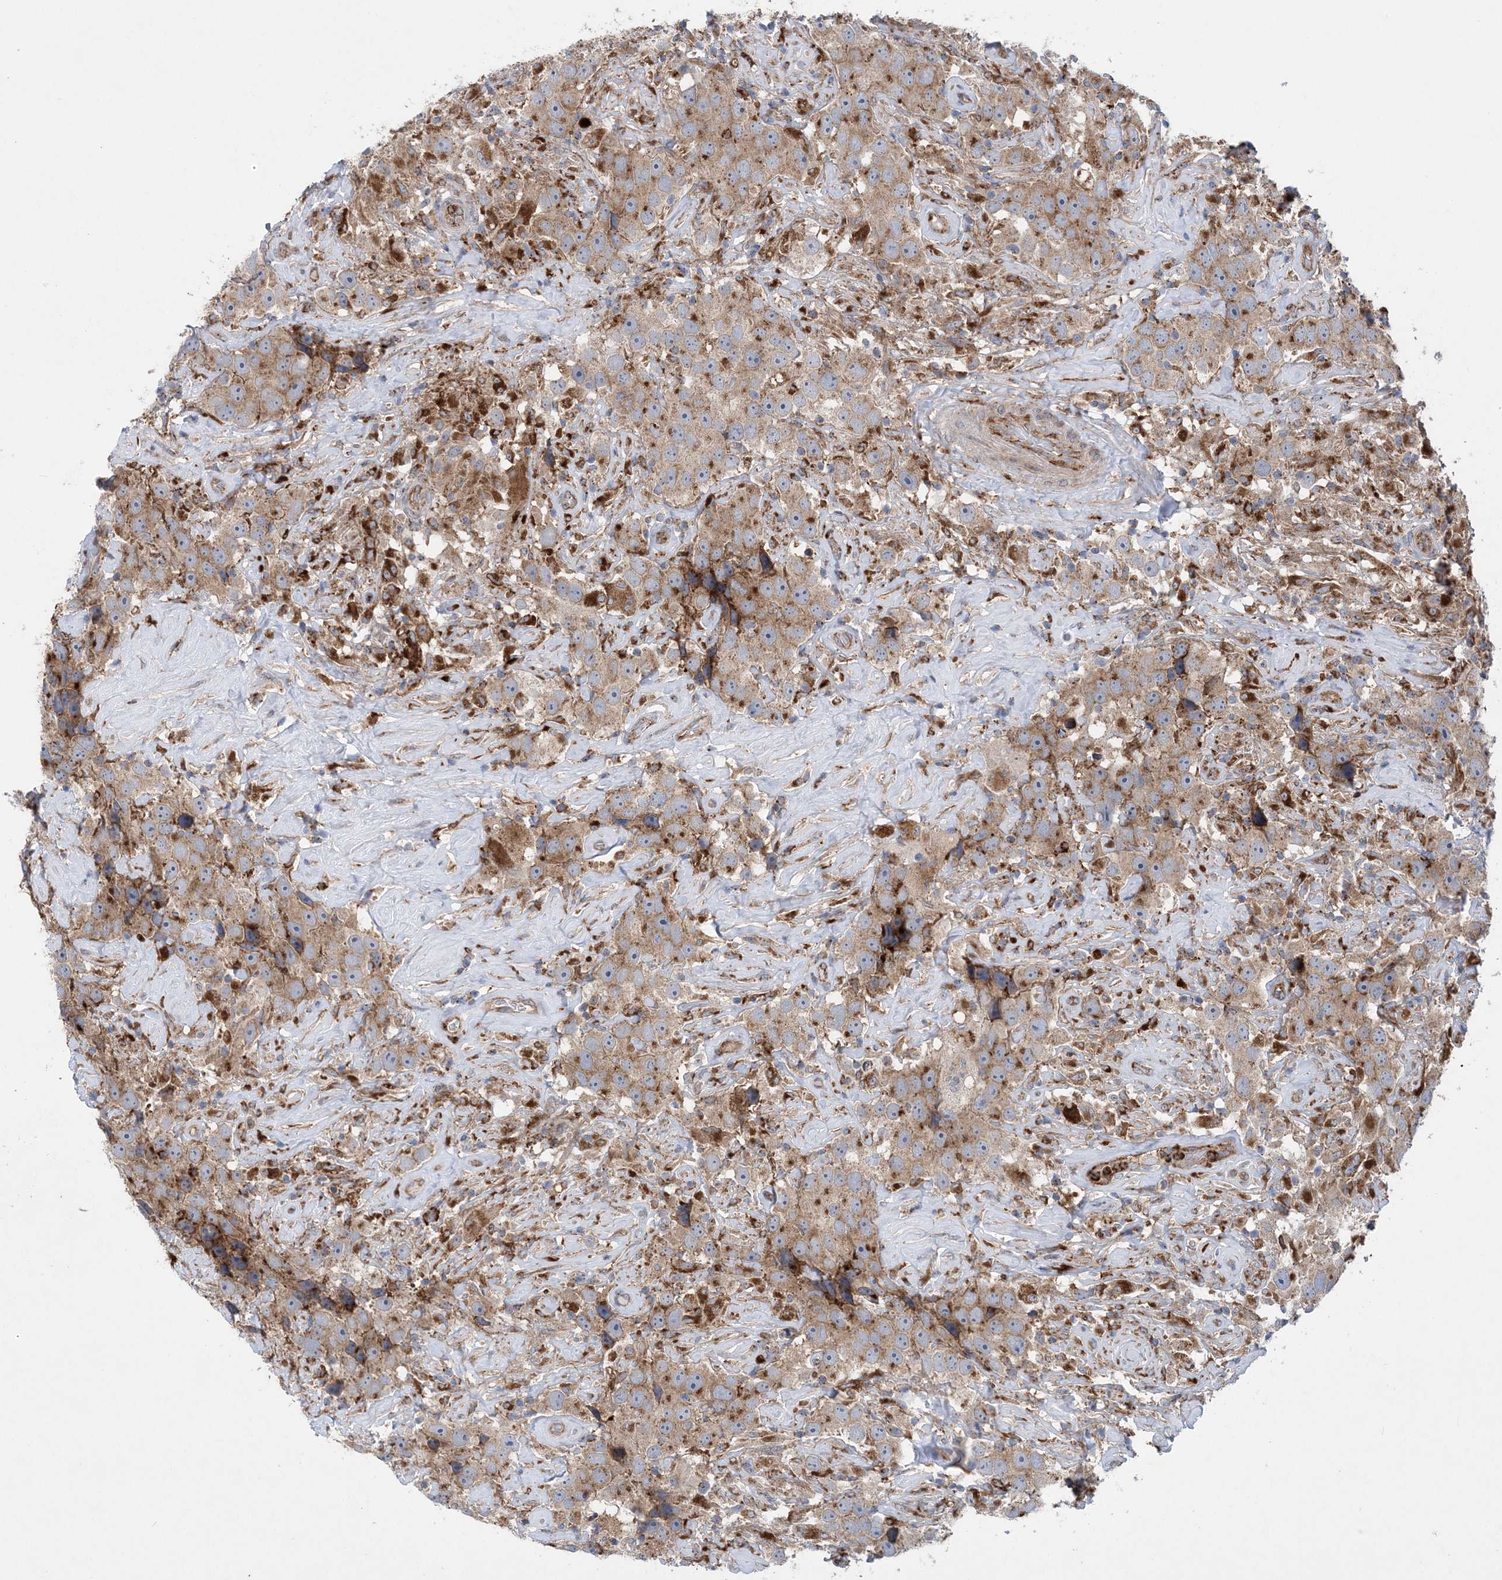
{"staining": {"intensity": "weak", "quantity": ">75%", "location": "cytoplasmic/membranous"}, "tissue": "testis cancer", "cell_type": "Tumor cells", "image_type": "cancer", "snomed": [{"axis": "morphology", "description": "Seminoma, NOS"}, {"axis": "topography", "description": "Testis"}], "caption": "Tumor cells show weak cytoplasmic/membranous staining in approximately >75% of cells in testis cancer.", "gene": "PTTG1IP", "patient": {"sex": "male", "age": 49}}